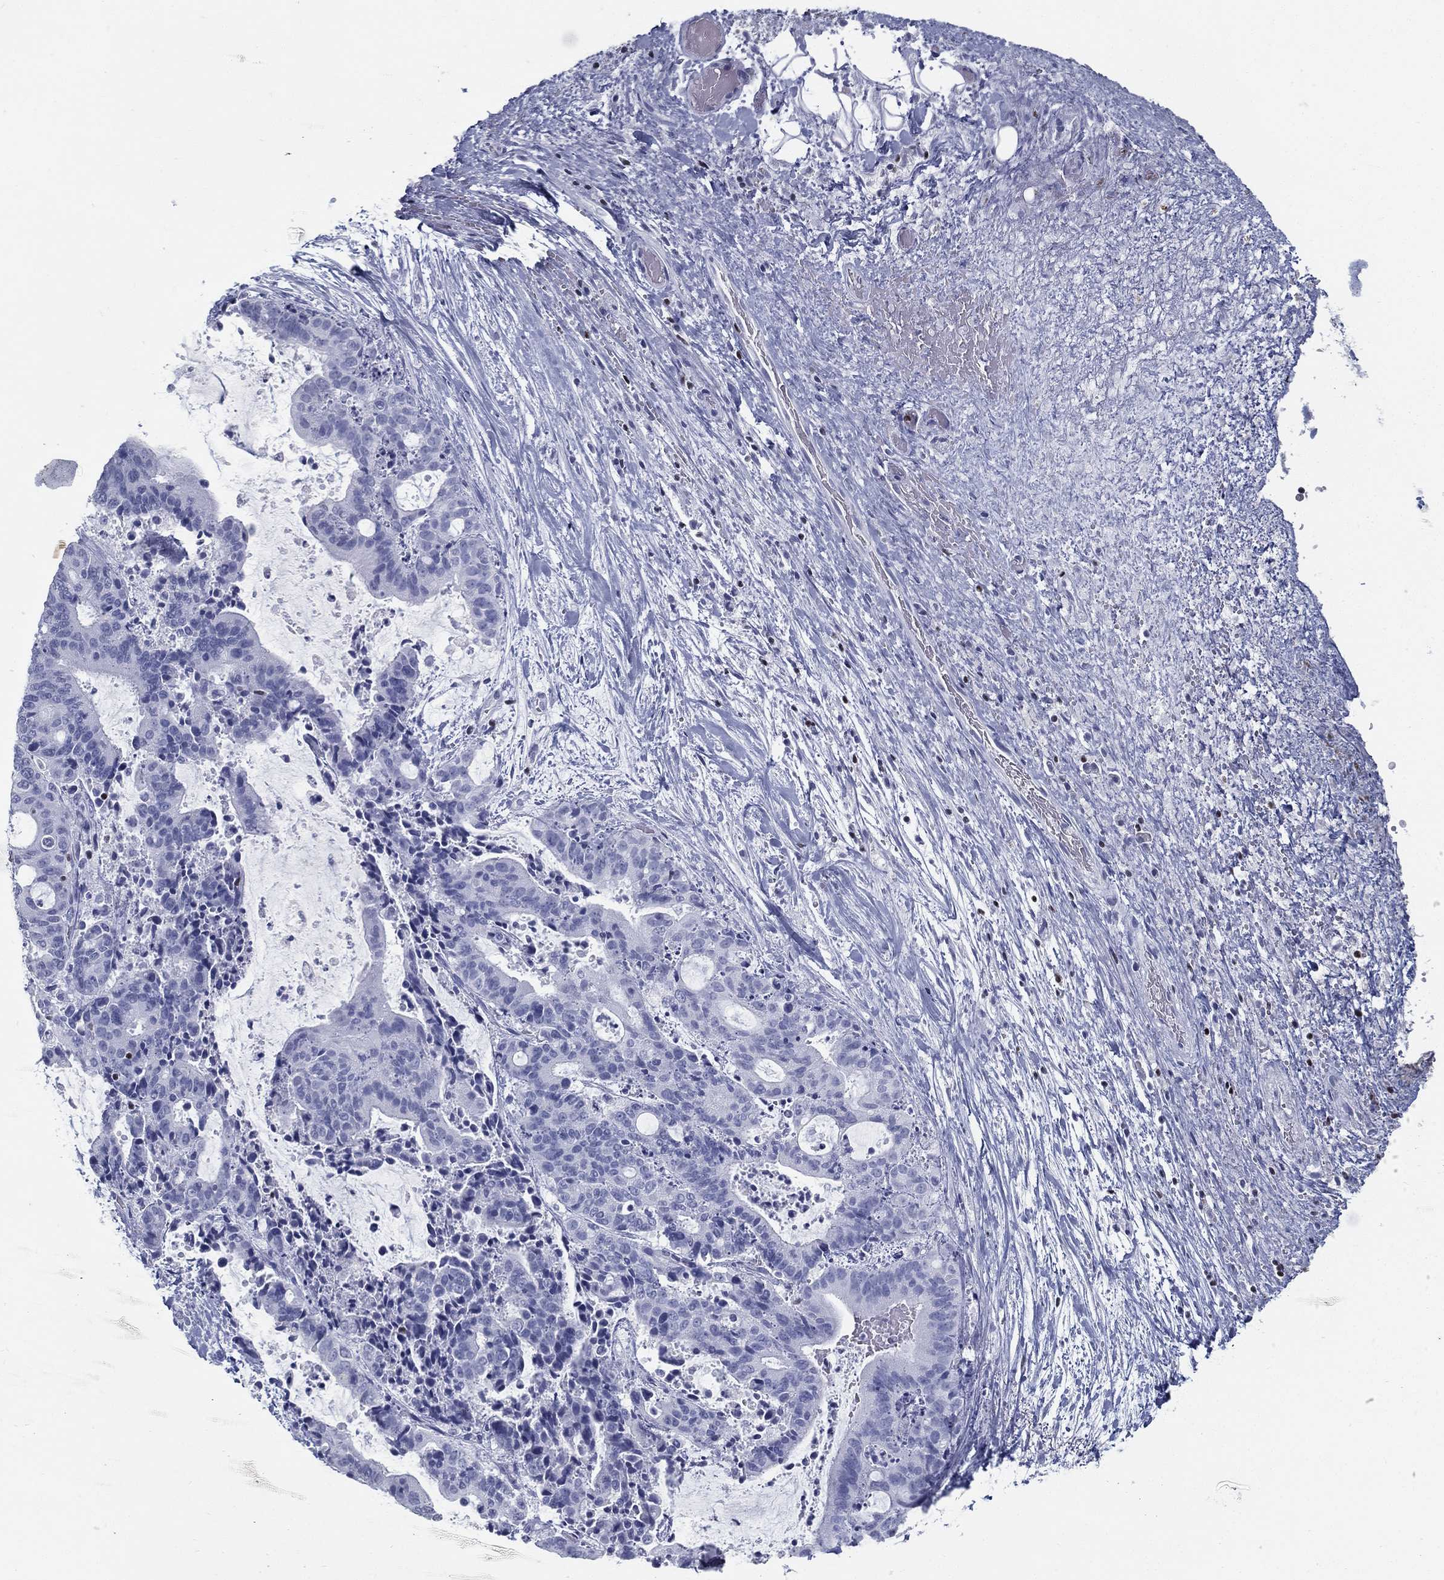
{"staining": {"intensity": "negative", "quantity": "none", "location": "none"}, "tissue": "liver cancer", "cell_type": "Tumor cells", "image_type": "cancer", "snomed": [{"axis": "morphology", "description": "Cholangiocarcinoma"}, {"axis": "topography", "description": "Liver"}], "caption": "An IHC histopathology image of liver cancer (cholangiocarcinoma) is shown. There is no staining in tumor cells of liver cancer (cholangiocarcinoma).", "gene": "PYHIN1", "patient": {"sex": "female", "age": 73}}